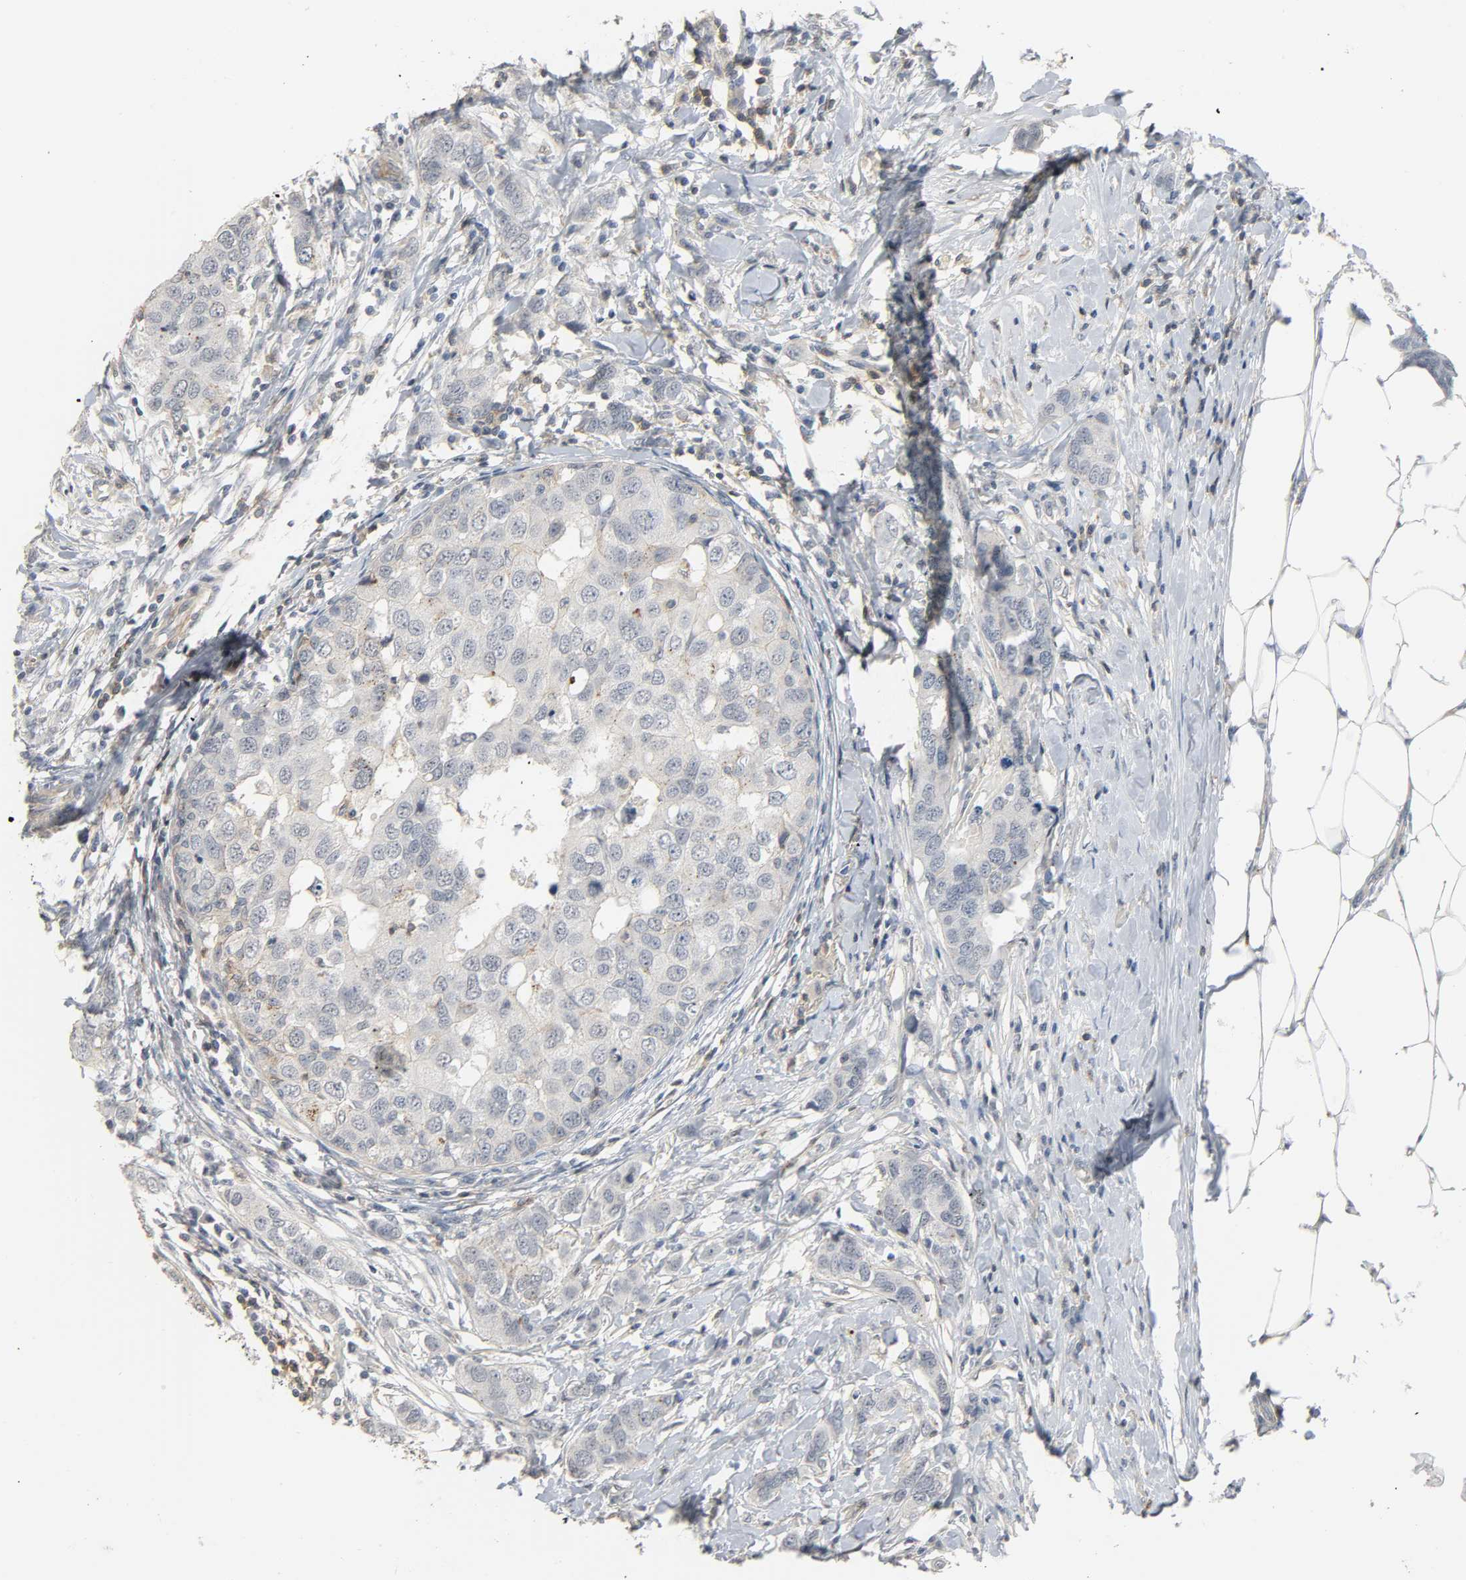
{"staining": {"intensity": "weak", "quantity": "<25%", "location": "cytoplasmic/membranous"}, "tissue": "breast cancer", "cell_type": "Tumor cells", "image_type": "cancer", "snomed": [{"axis": "morphology", "description": "Duct carcinoma"}, {"axis": "topography", "description": "Breast"}], "caption": "The IHC micrograph has no significant staining in tumor cells of breast cancer (invasive ductal carcinoma) tissue.", "gene": "CD4", "patient": {"sex": "female", "age": 50}}